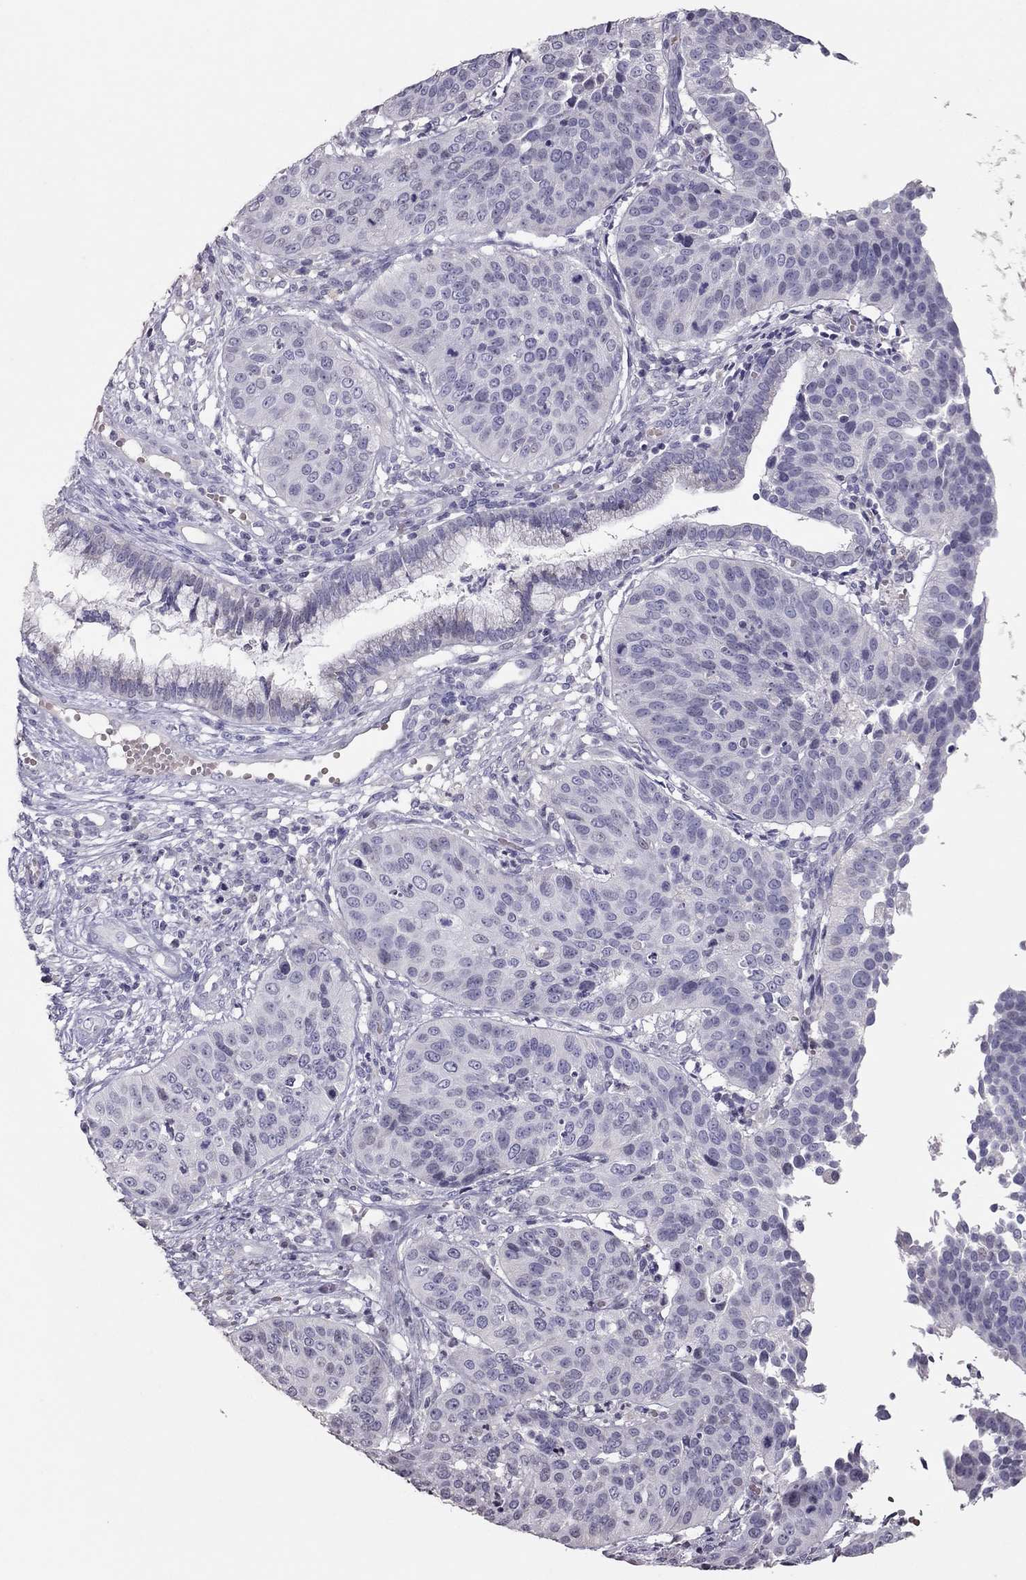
{"staining": {"intensity": "negative", "quantity": "none", "location": "none"}, "tissue": "cervical cancer", "cell_type": "Tumor cells", "image_type": "cancer", "snomed": [{"axis": "morphology", "description": "Normal tissue, NOS"}, {"axis": "morphology", "description": "Squamous cell carcinoma, NOS"}, {"axis": "topography", "description": "Cervix"}], "caption": "IHC histopathology image of cervical squamous cell carcinoma stained for a protein (brown), which shows no expression in tumor cells.", "gene": "TSHB", "patient": {"sex": "female", "age": 39}}